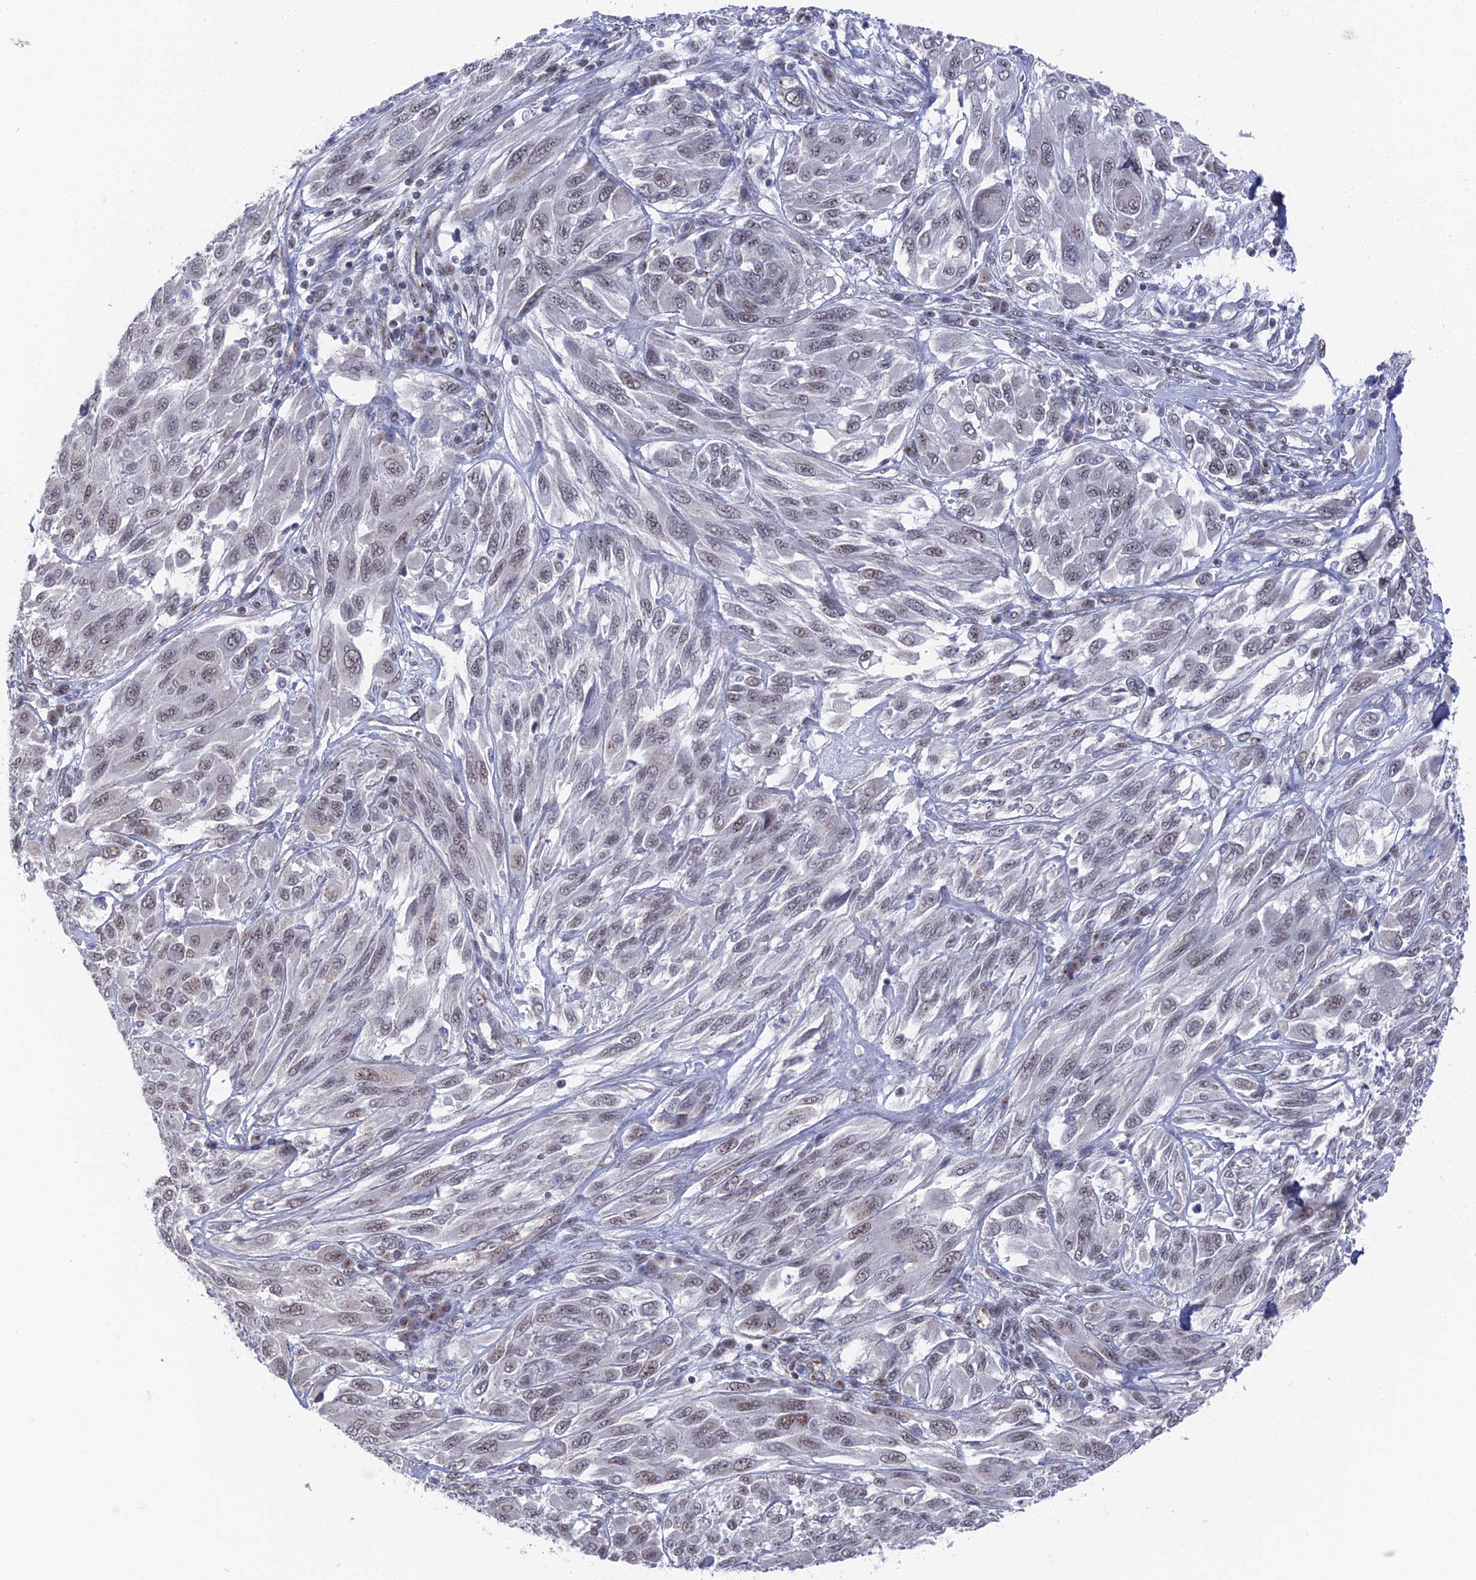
{"staining": {"intensity": "weak", "quantity": "25%-75%", "location": "nuclear"}, "tissue": "melanoma", "cell_type": "Tumor cells", "image_type": "cancer", "snomed": [{"axis": "morphology", "description": "Malignant melanoma, NOS"}, {"axis": "topography", "description": "Skin"}], "caption": "Melanoma tissue reveals weak nuclear expression in approximately 25%-75% of tumor cells, visualized by immunohistochemistry.", "gene": "FHIP2A", "patient": {"sex": "female", "age": 91}}